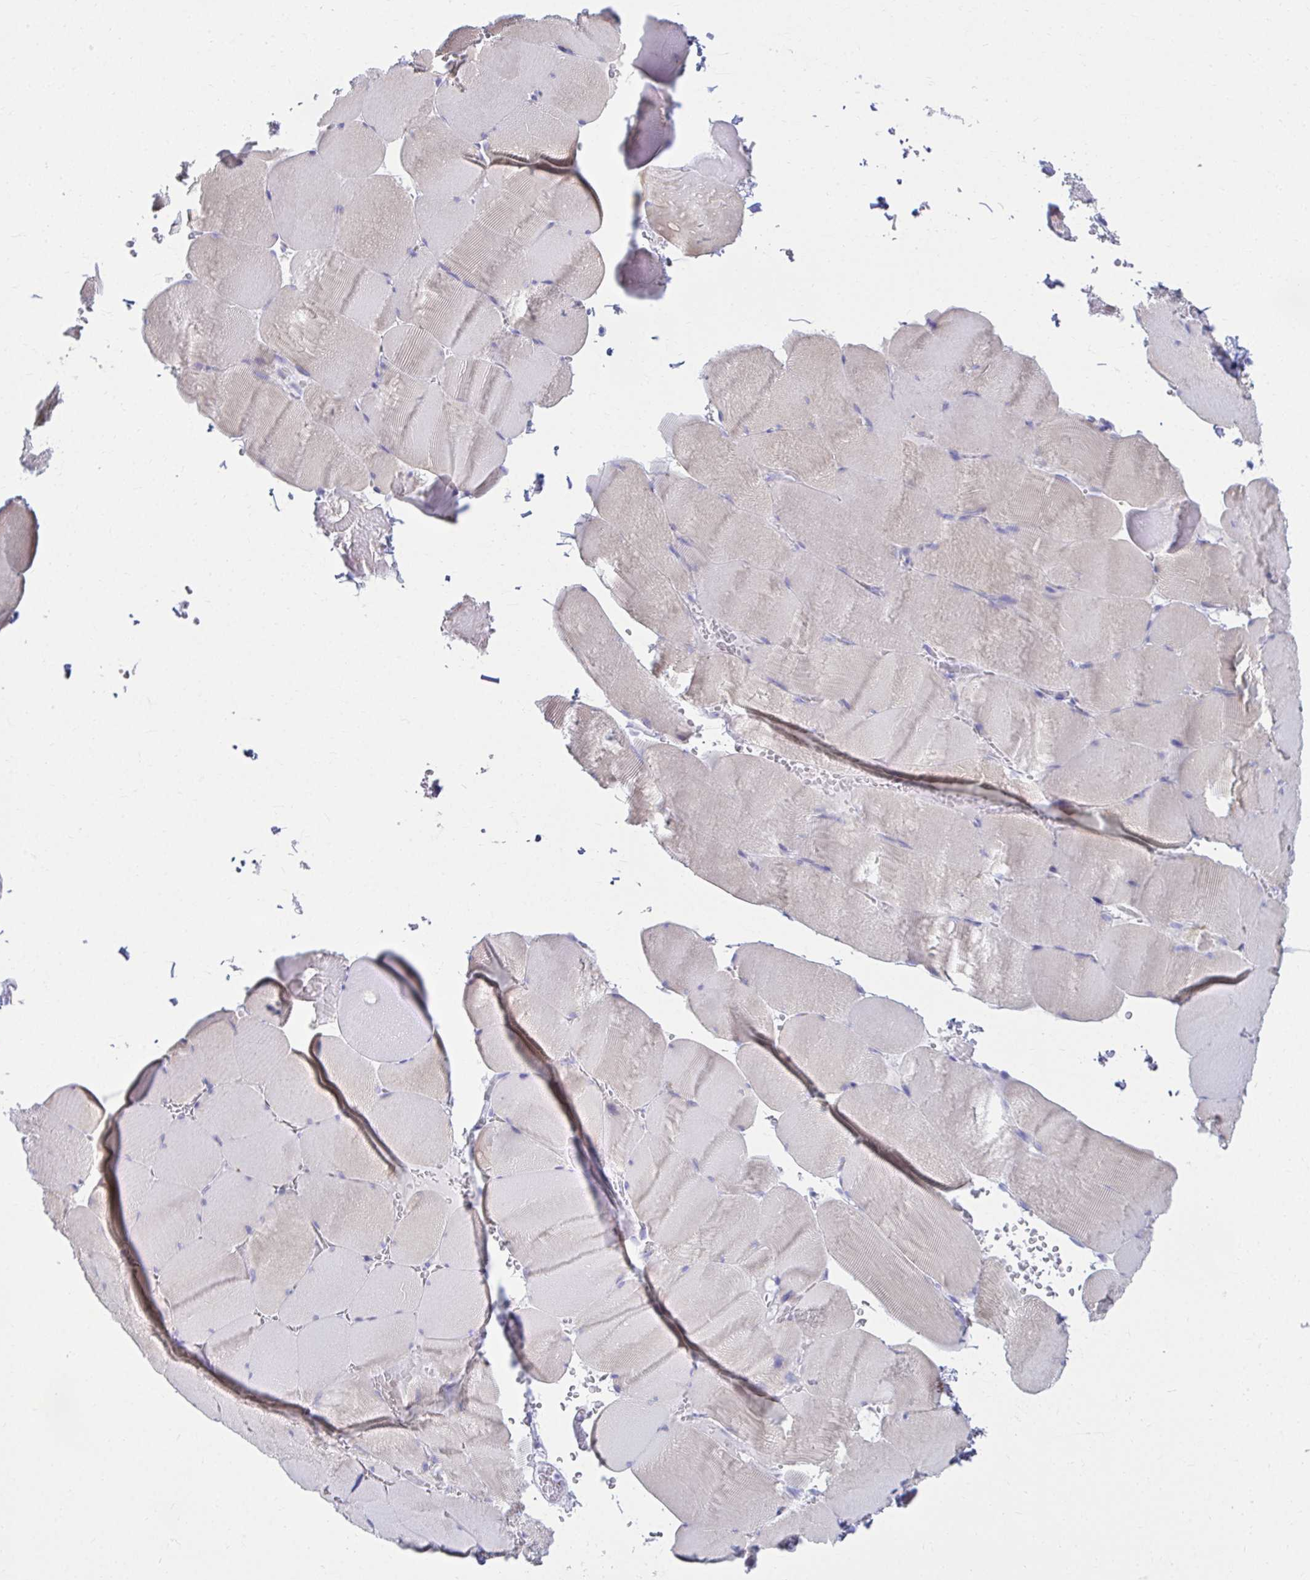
{"staining": {"intensity": "negative", "quantity": "none", "location": "none"}, "tissue": "skeletal muscle", "cell_type": "Myocytes", "image_type": "normal", "snomed": [{"axis": "morphology", "description": "Normal tissue, NOS"}, {"axis": "topography", "description": "Skeletal muscle"}, {"axis": "topography", "description": "Head-Neck"}], "caption": "This is an immunohistochemistry micrograph of unremarkable skeletal muscle. There is no staining in myocytes.", "gene": "ATP4B", "patient": {"sex": "male", "age": 66}}